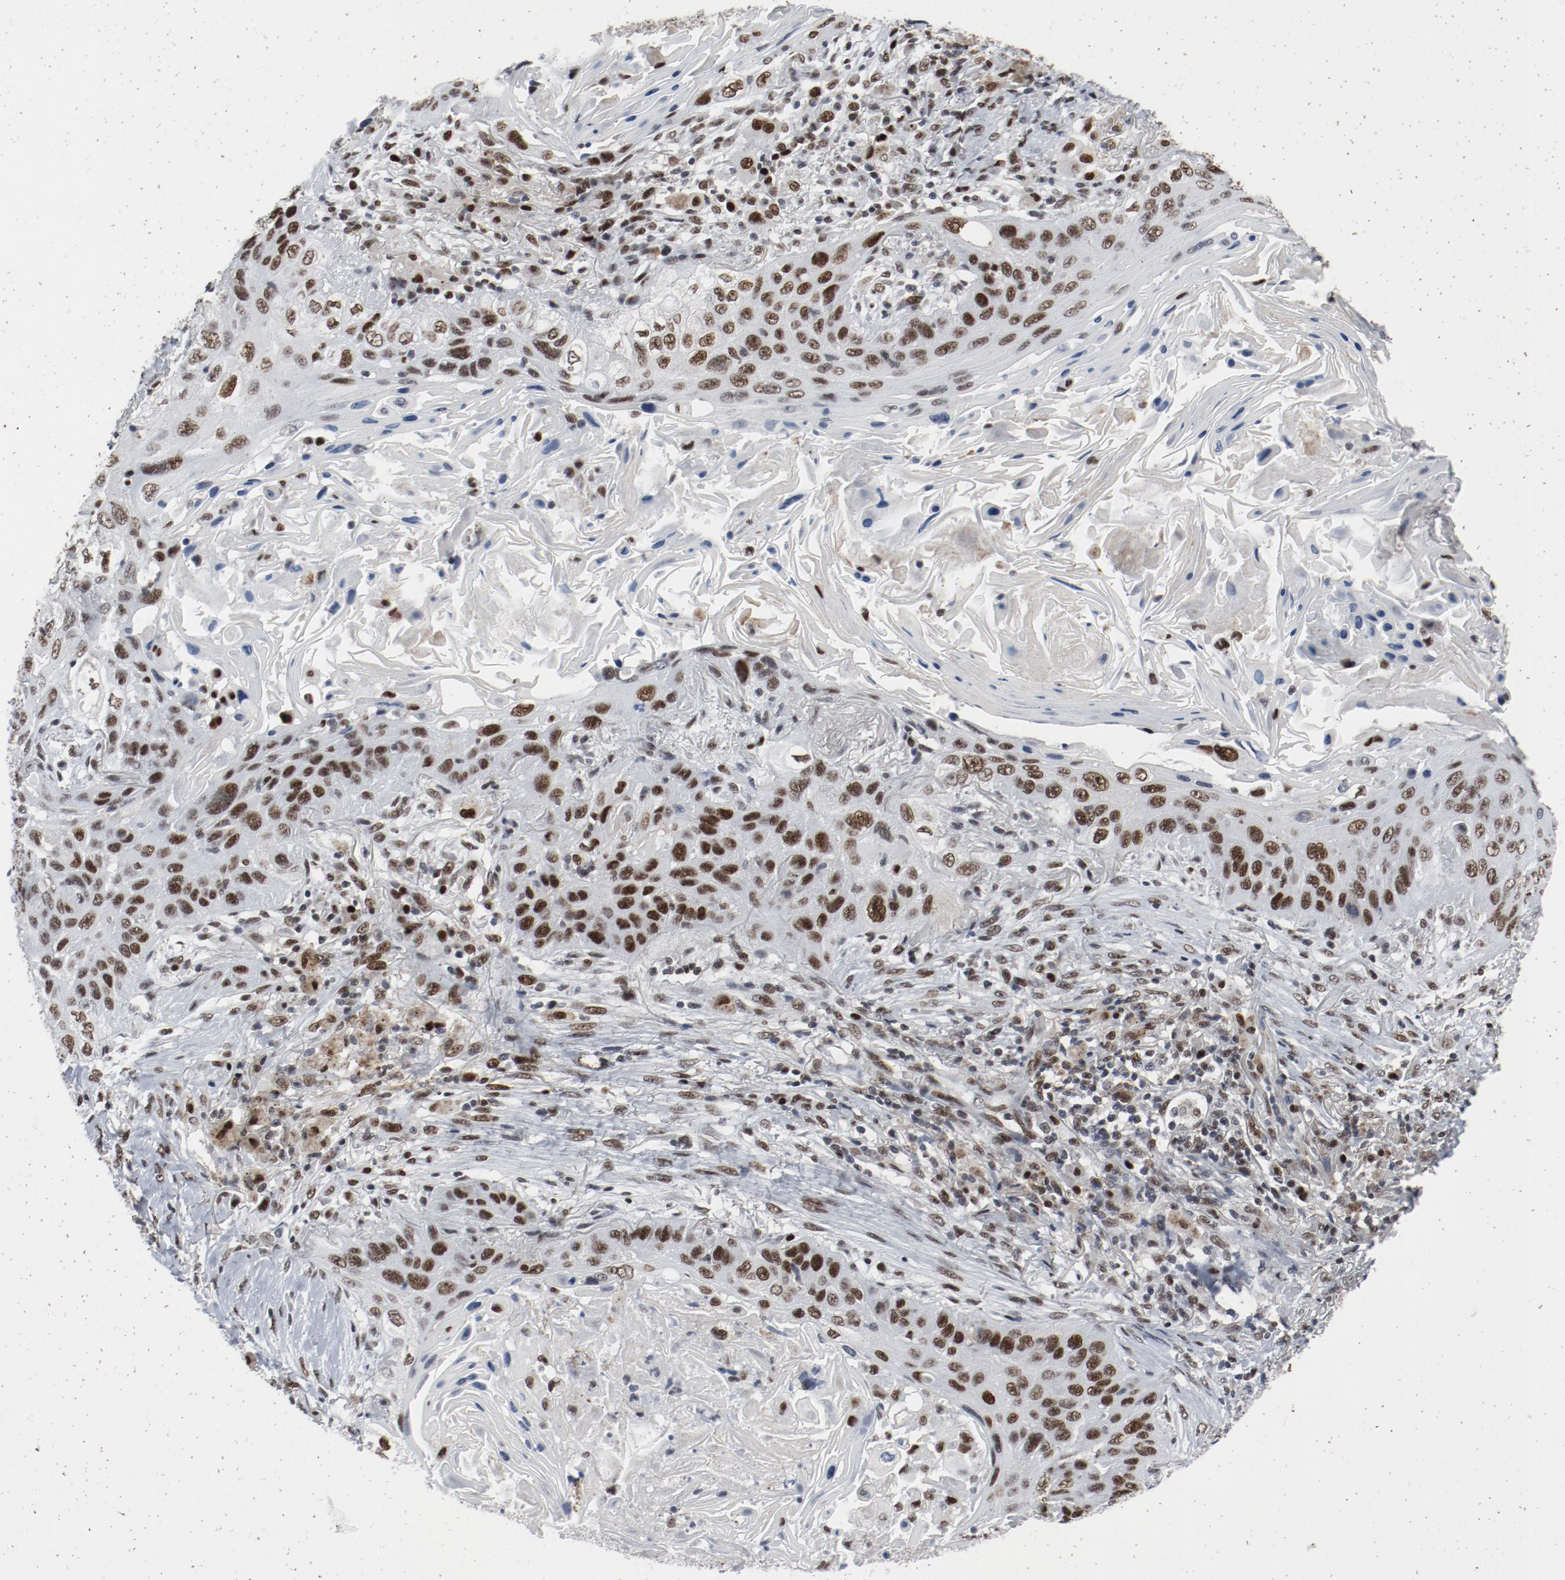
{"staining": {"intensity": "moderate", "quantity": ">75%", "location": "nuclear"}, "tissue": "lung cancer", "cell_type": "Tumor cells", "image_type": "cancer", "snomed": [{"axis": "morphology", "description": "Squamous cell carcinoma, NOS"}, {"axis": "topography", "description": "Lung"}], "caption": "This histopathology image demonstrates immunohistochemistry (IHC) staining of human squamous cell carcinoma (lung), with medium moderate nuclear positivity in about >75% of tumor cells.", "gene": "JMJD6", "patient": {"sex": "female", "age": 67}}